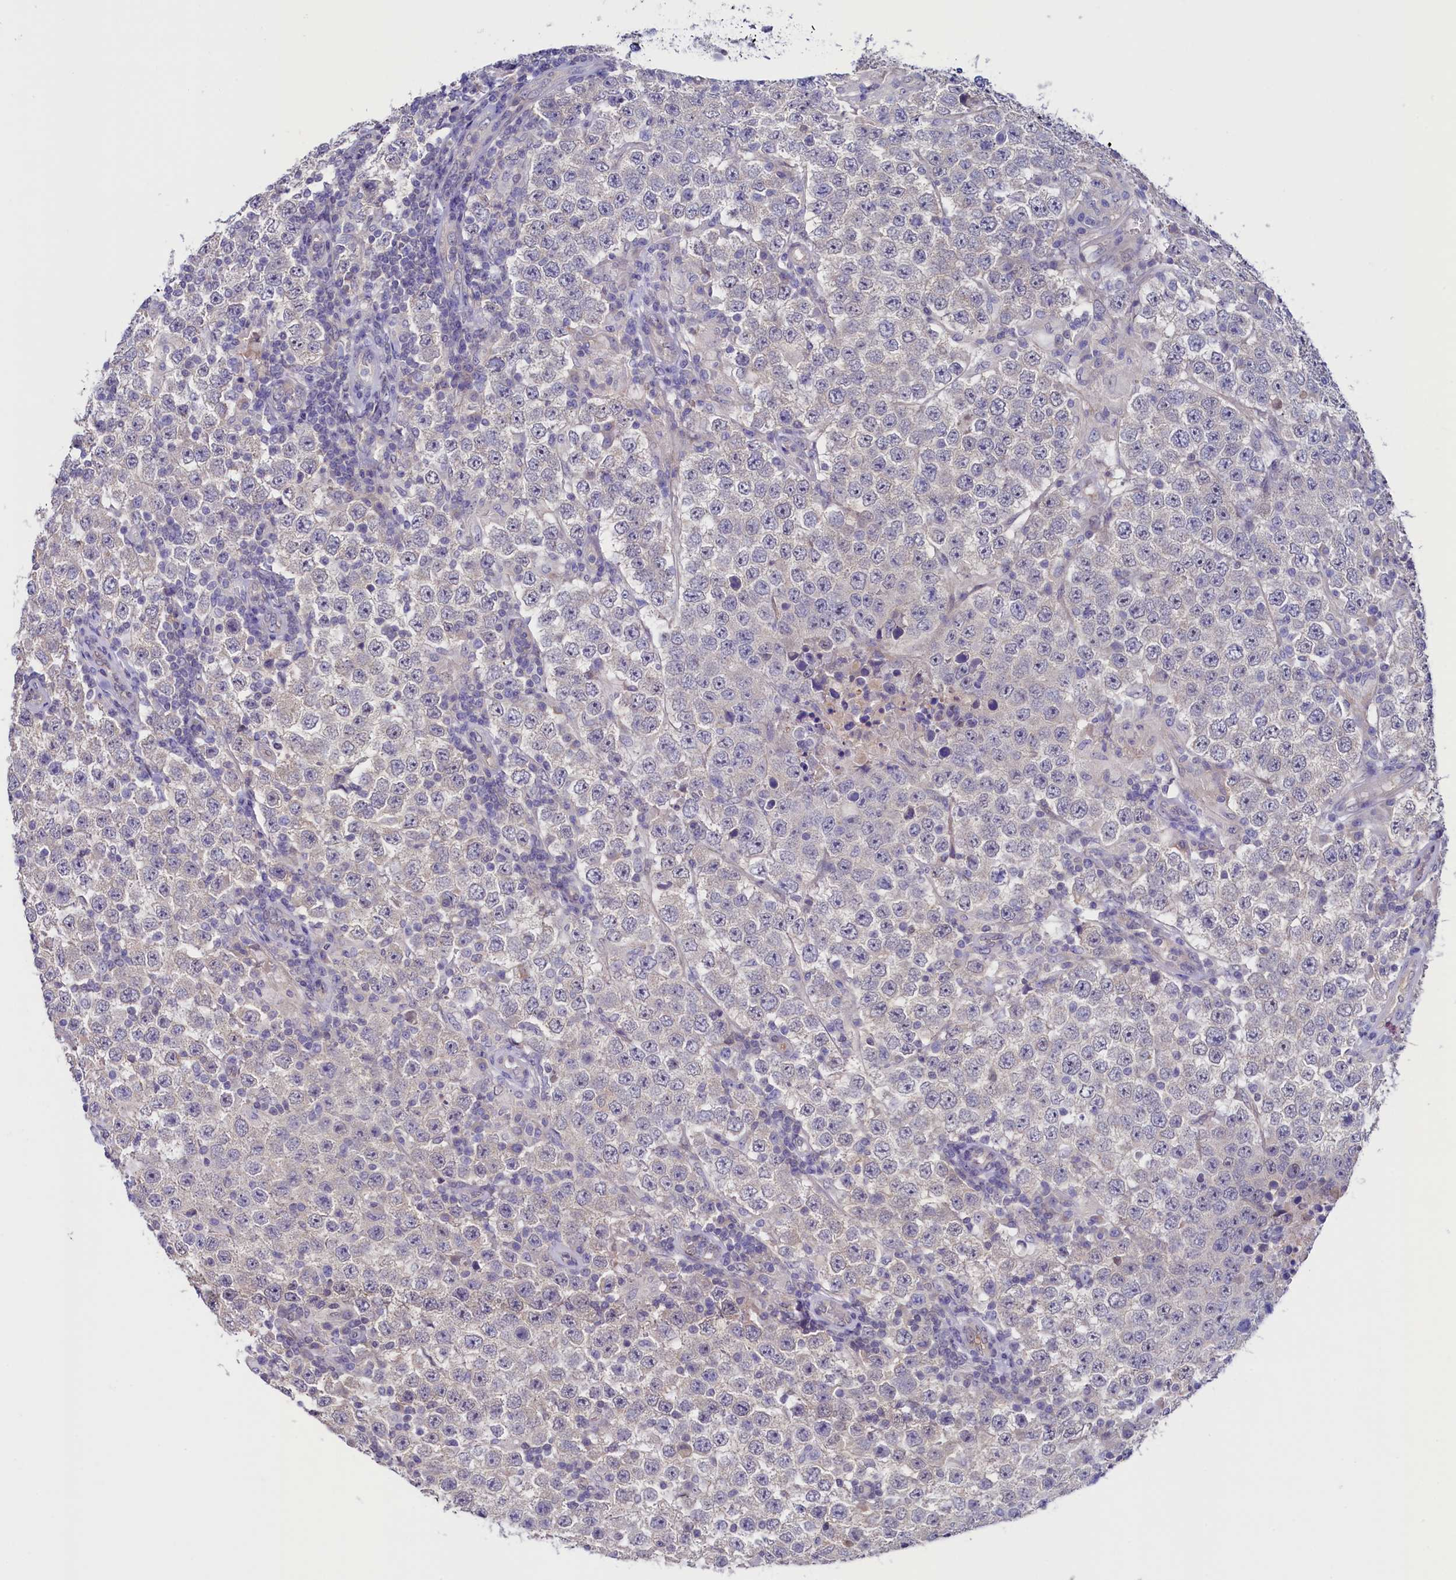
{"staining": {"intensity": "negative", "quantity": "none", "location": "none"}, "tissue": "testis cancer", "cell_type": "Tumor cells", "image_type": "cancer", "snomed": [{"axis": "morphology", "description": "Normal tissue, NOS"}, {"axis": "morphology", "description": "Urothelial carcinoma, High grade"}, {"axis": "morphology", "description": "Seminoma, NOS"}, {"axis": "morphology", "description": "Carcinoma, Embryonal, NOS"}, {"axis": "topography", "description": "Urinary bladder"}, {"axis": "topography", "description": "Testis"}], "caption": "DAB immunohistochemical staining of testis cancer reveals no significant expression in tumor cells.", "gene": "FLYWCH2", "patient": {"sex": "male", "age": 41}}